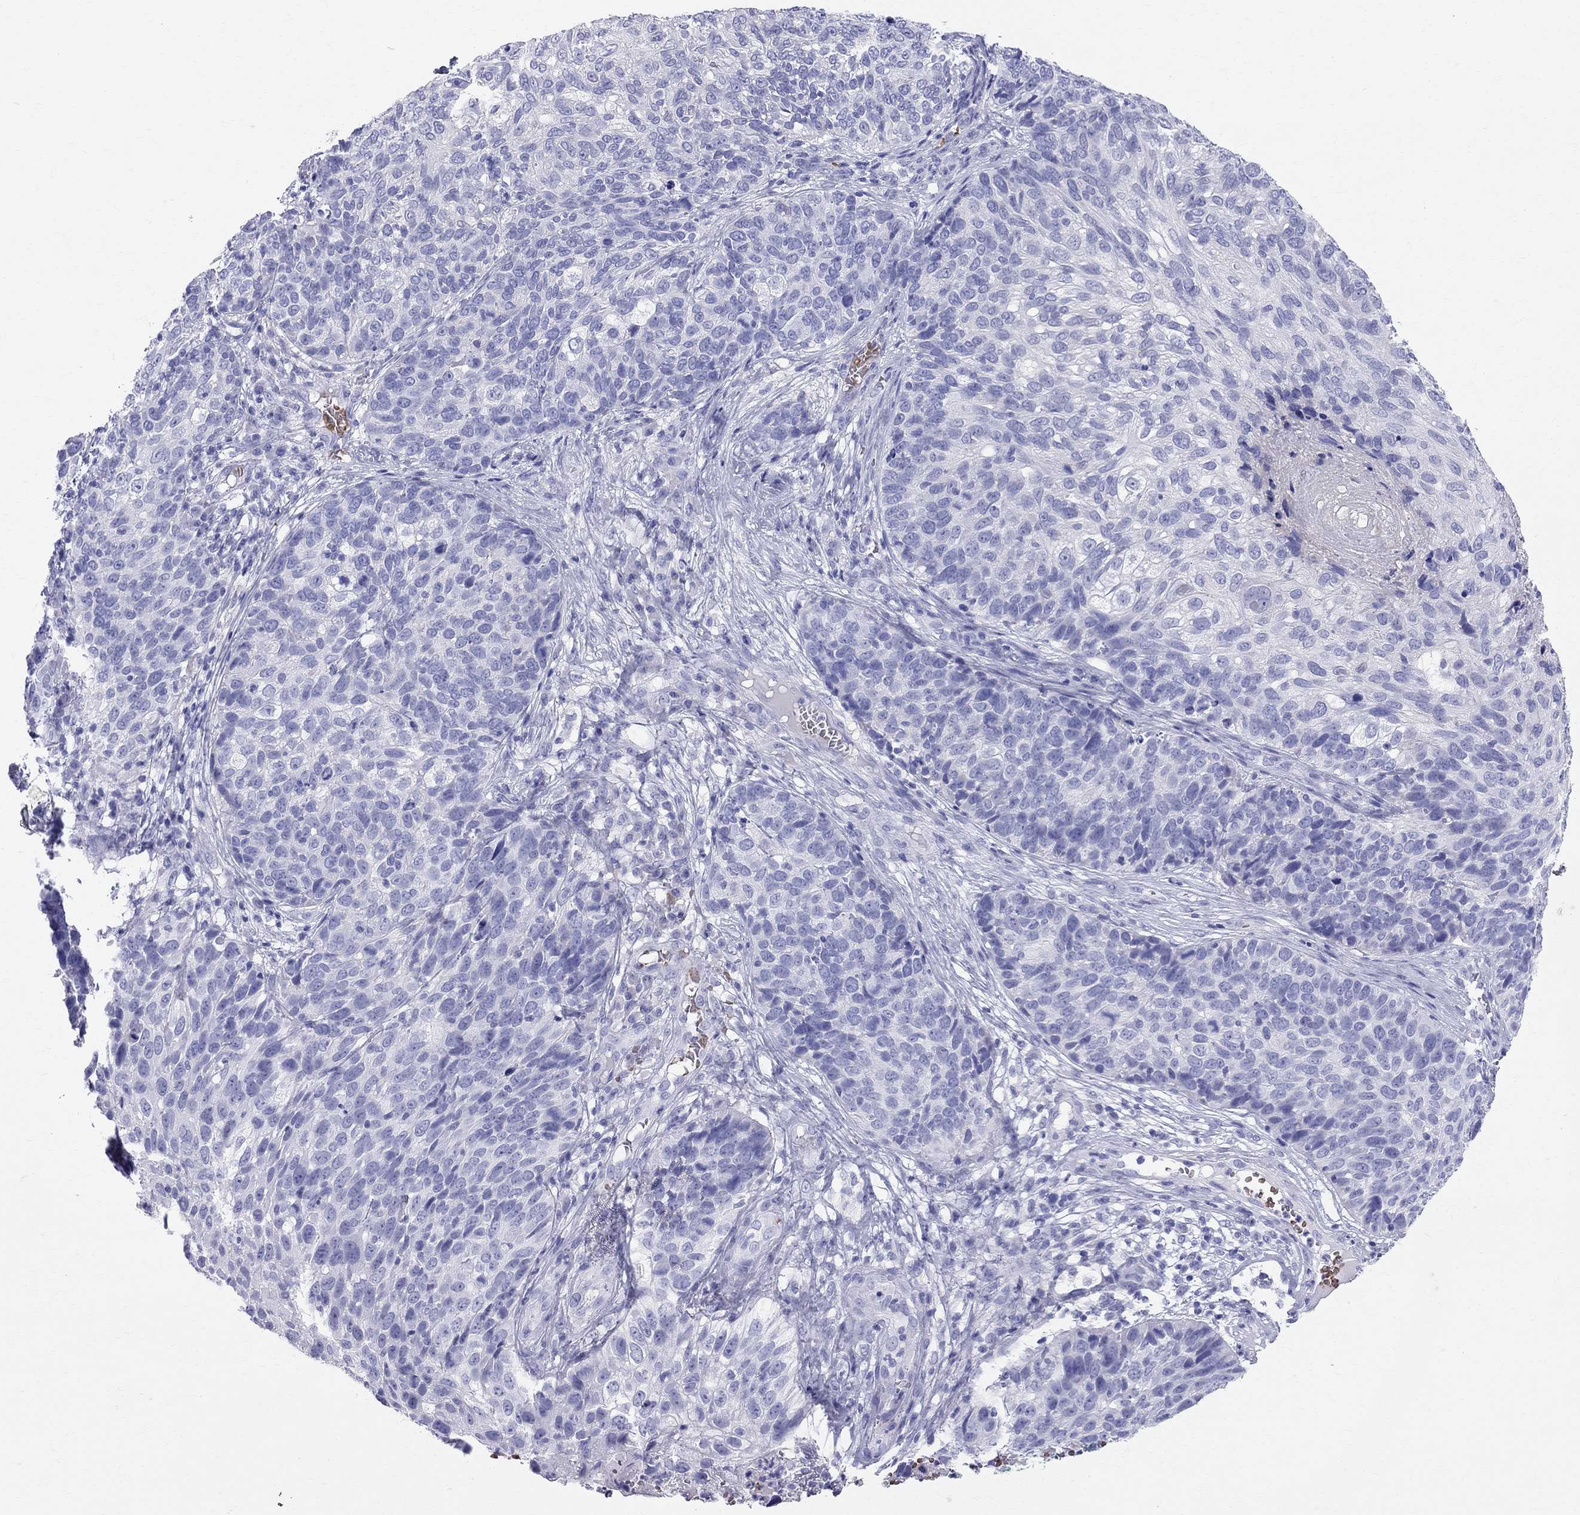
{"staining": {"intensity": "negative", "quantity": "none", "location": "none"}, "tissue": "skin cancer", "cell_type": "Tumor cells", "image_type": "cancer", "snomed": [{"axis": "morphology", "description": "Squamous cell carcinoma, NOS"}, {"axis": "topography", "description": "Skin"}], "caption": "There is no significant staining in tumor cells of skin squamous cell carcinoma.", "gene": "DNAAF6", "patient": {"sex": "male", "age": 92}}